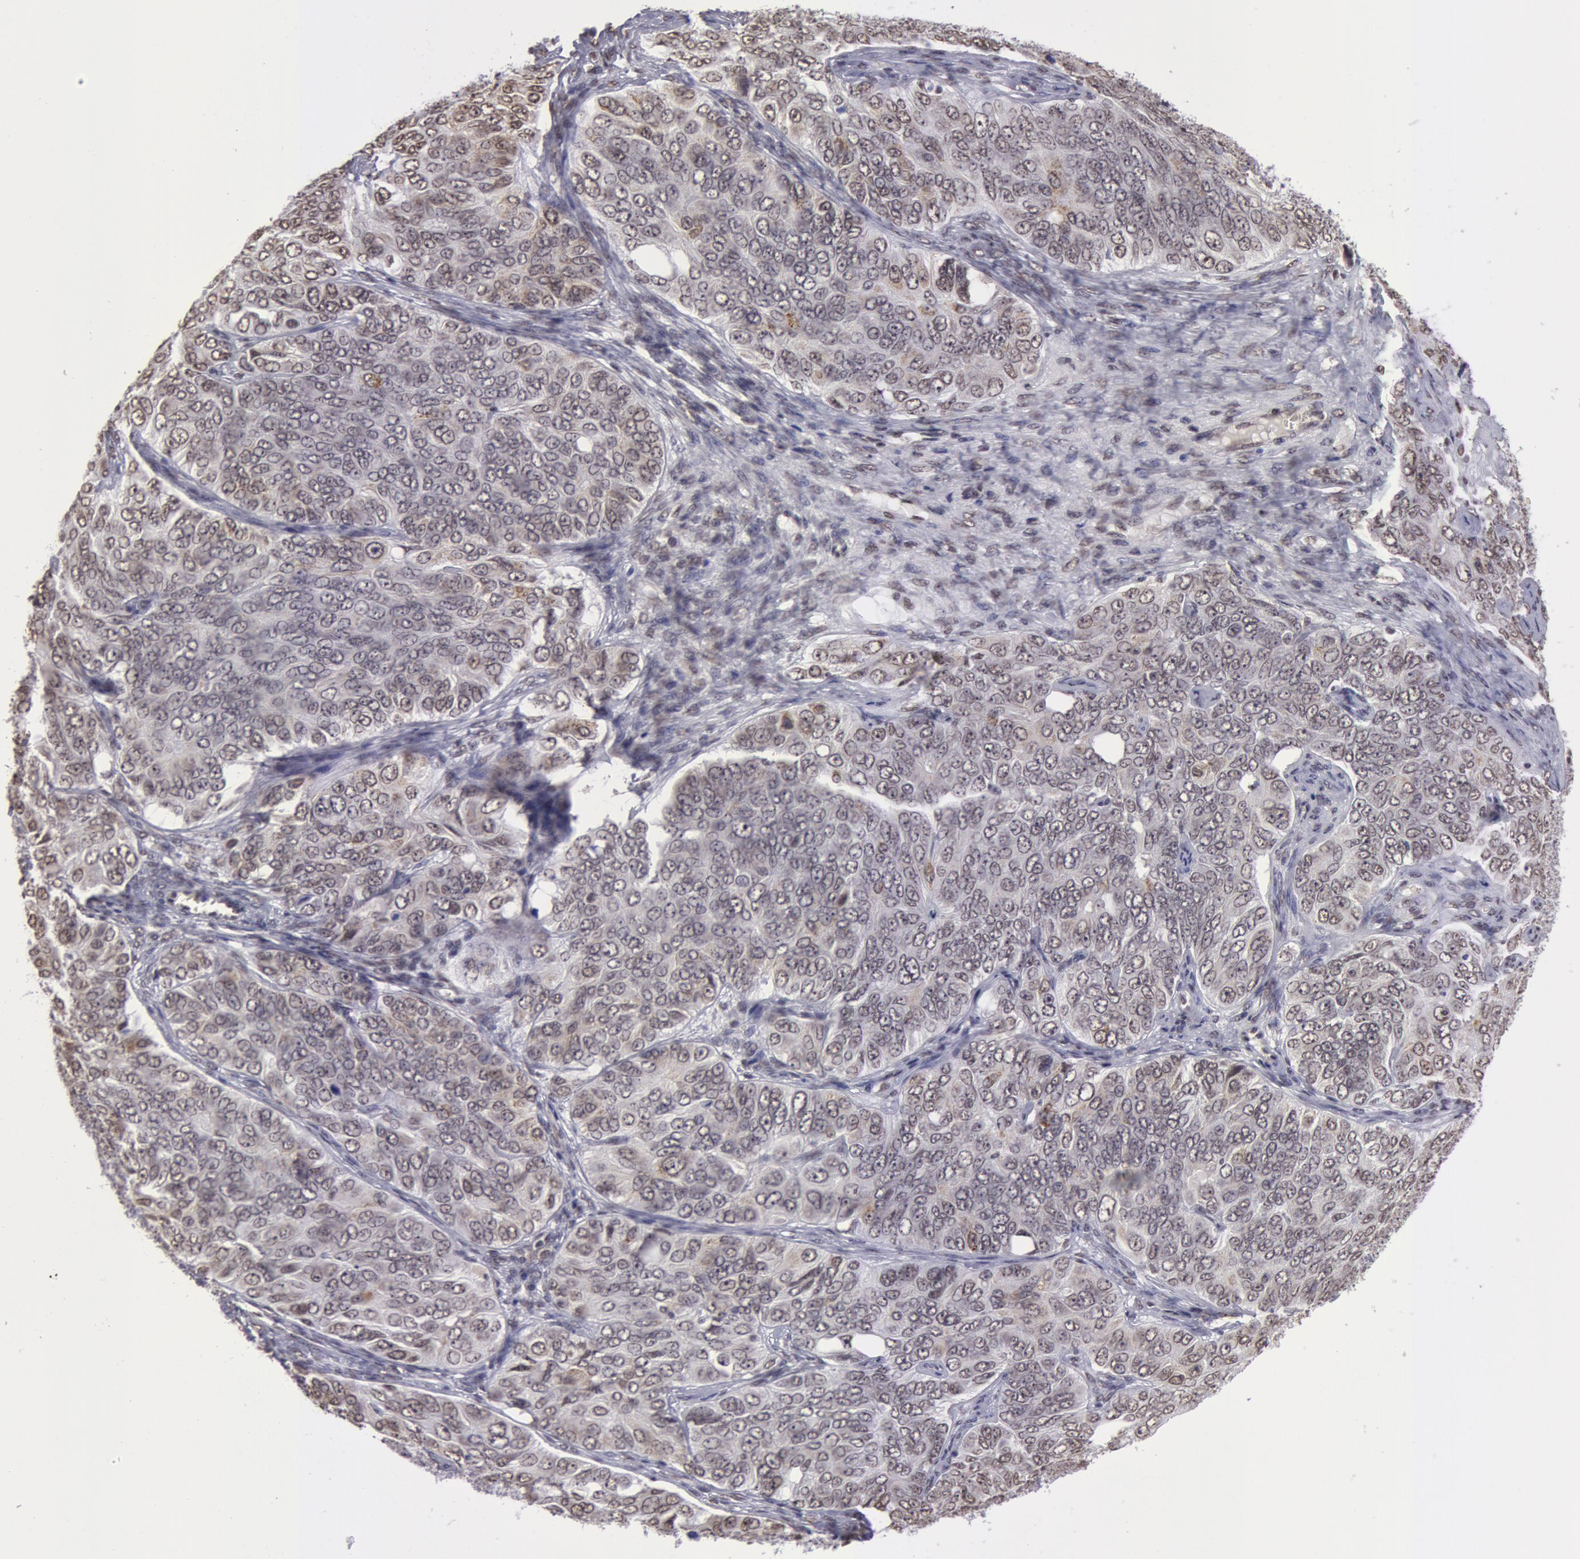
{"staining": {"intensity": "negative", "quantity": "none", "location": "none"}, "tissue": "ovarian cancer", "cell_type": "Tumor cells", "image_type": "cancer", "snomed": [{"axis": "morphology", "description": "Carcinoma, endometroid"}, {"axis": "topography", "description": "Ovary"}], "caption": "This is an IHC photomicrograph of human endometroid carcinoma (ovarian). There is no positivity in tumor cells.", "gene": "VRTN", "patient": {"sex": "female", "age": 51}}